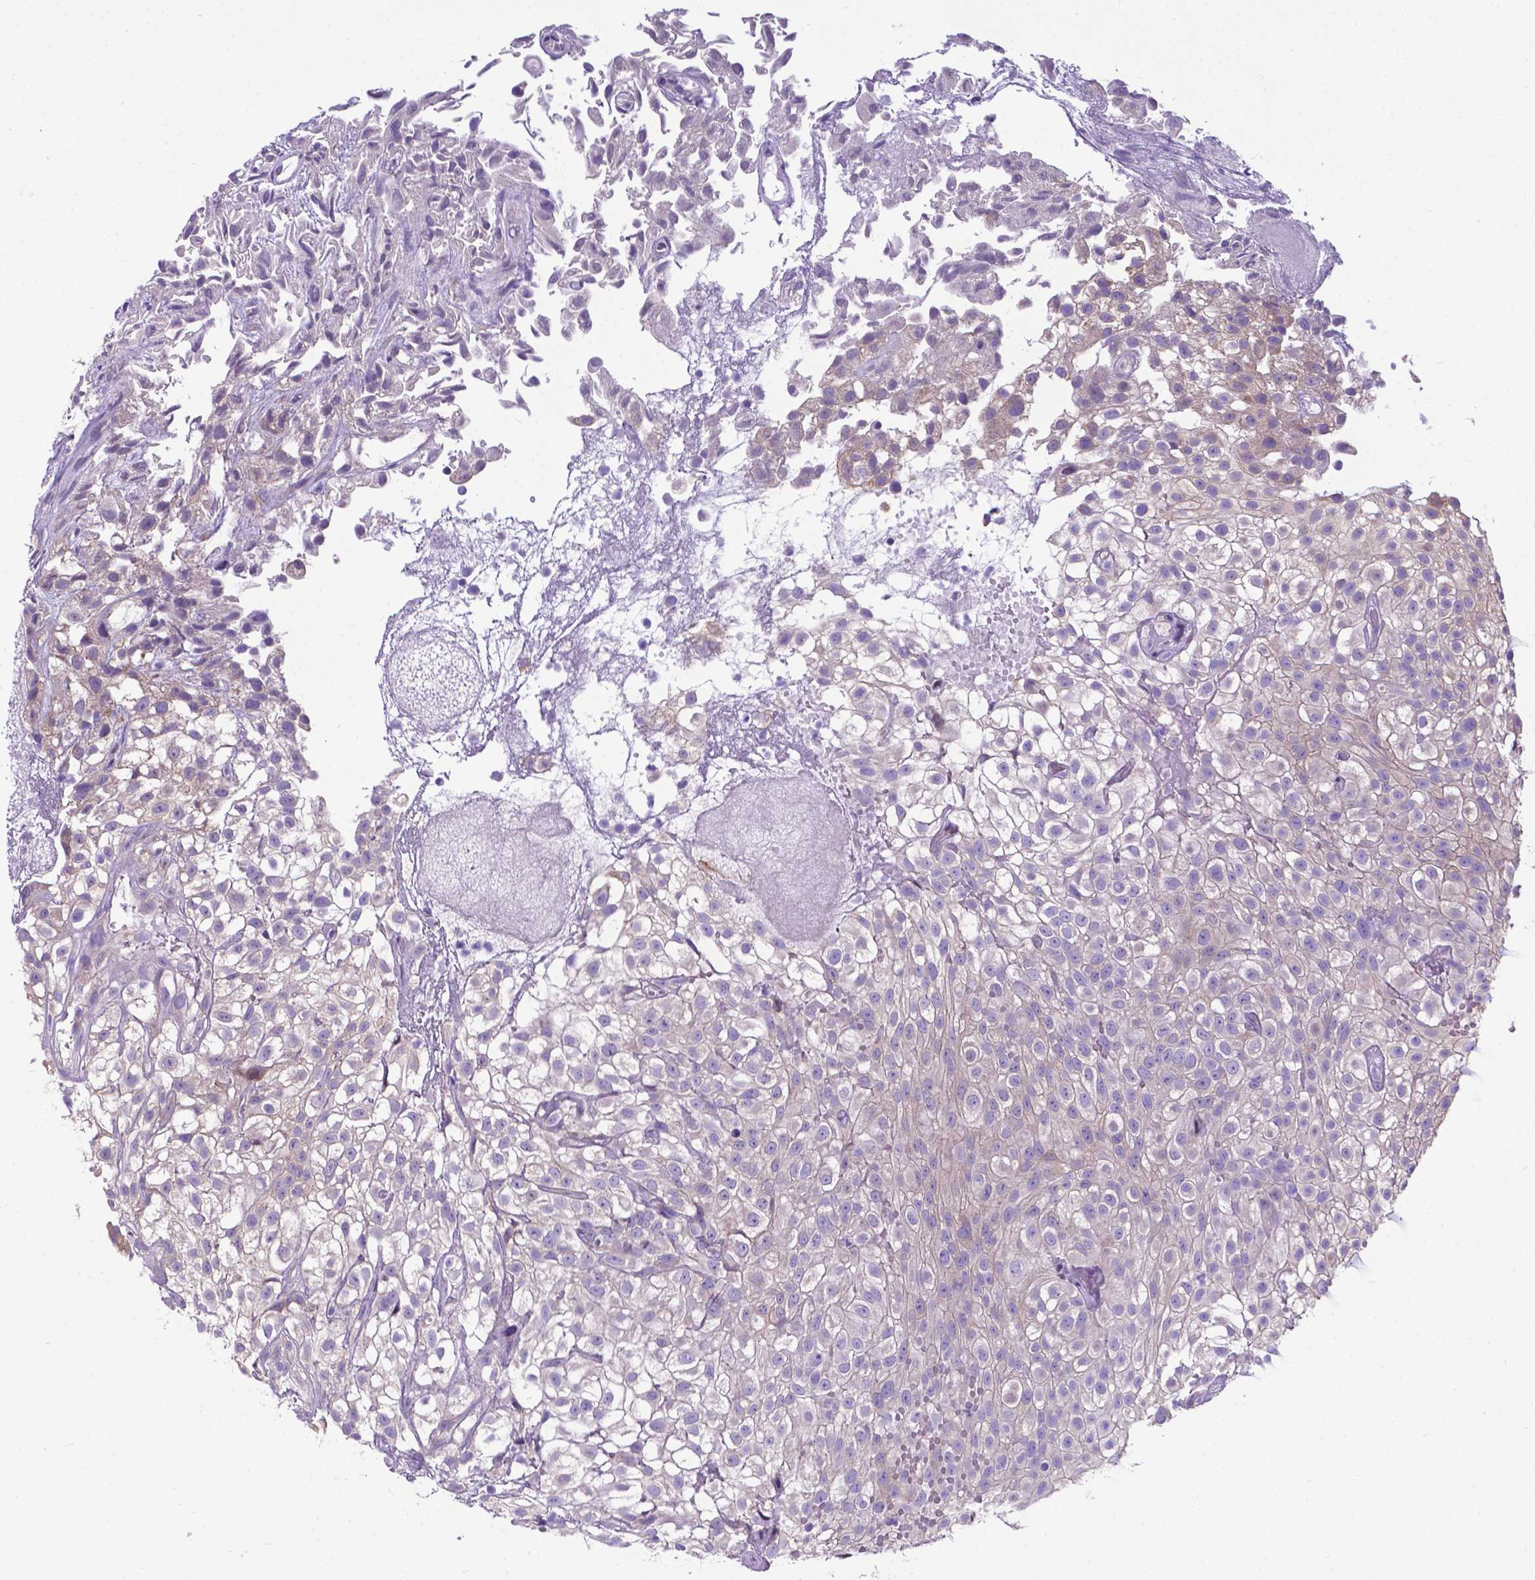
{"staining": {"intensity": "weak", "quantity": ">75%", "location": "cytoplasmic/membranous"}, "tissue": "urothelial cancer", "cell_type": "Tumor cells", "image_type": "cancer", "snomed": [{"axis": "morphology", "description": "Urothelial carcinoma, High grade"}, {"axis": "topography", "description": "Urinary bladder"}], "caption": "Weak cytoplasmic/membranous protein positivity is identified in approximately >75% of tumor cells in urothelial cancer.", "gene": "RPL6", "patient": {"sex": "male", "age": 56}}